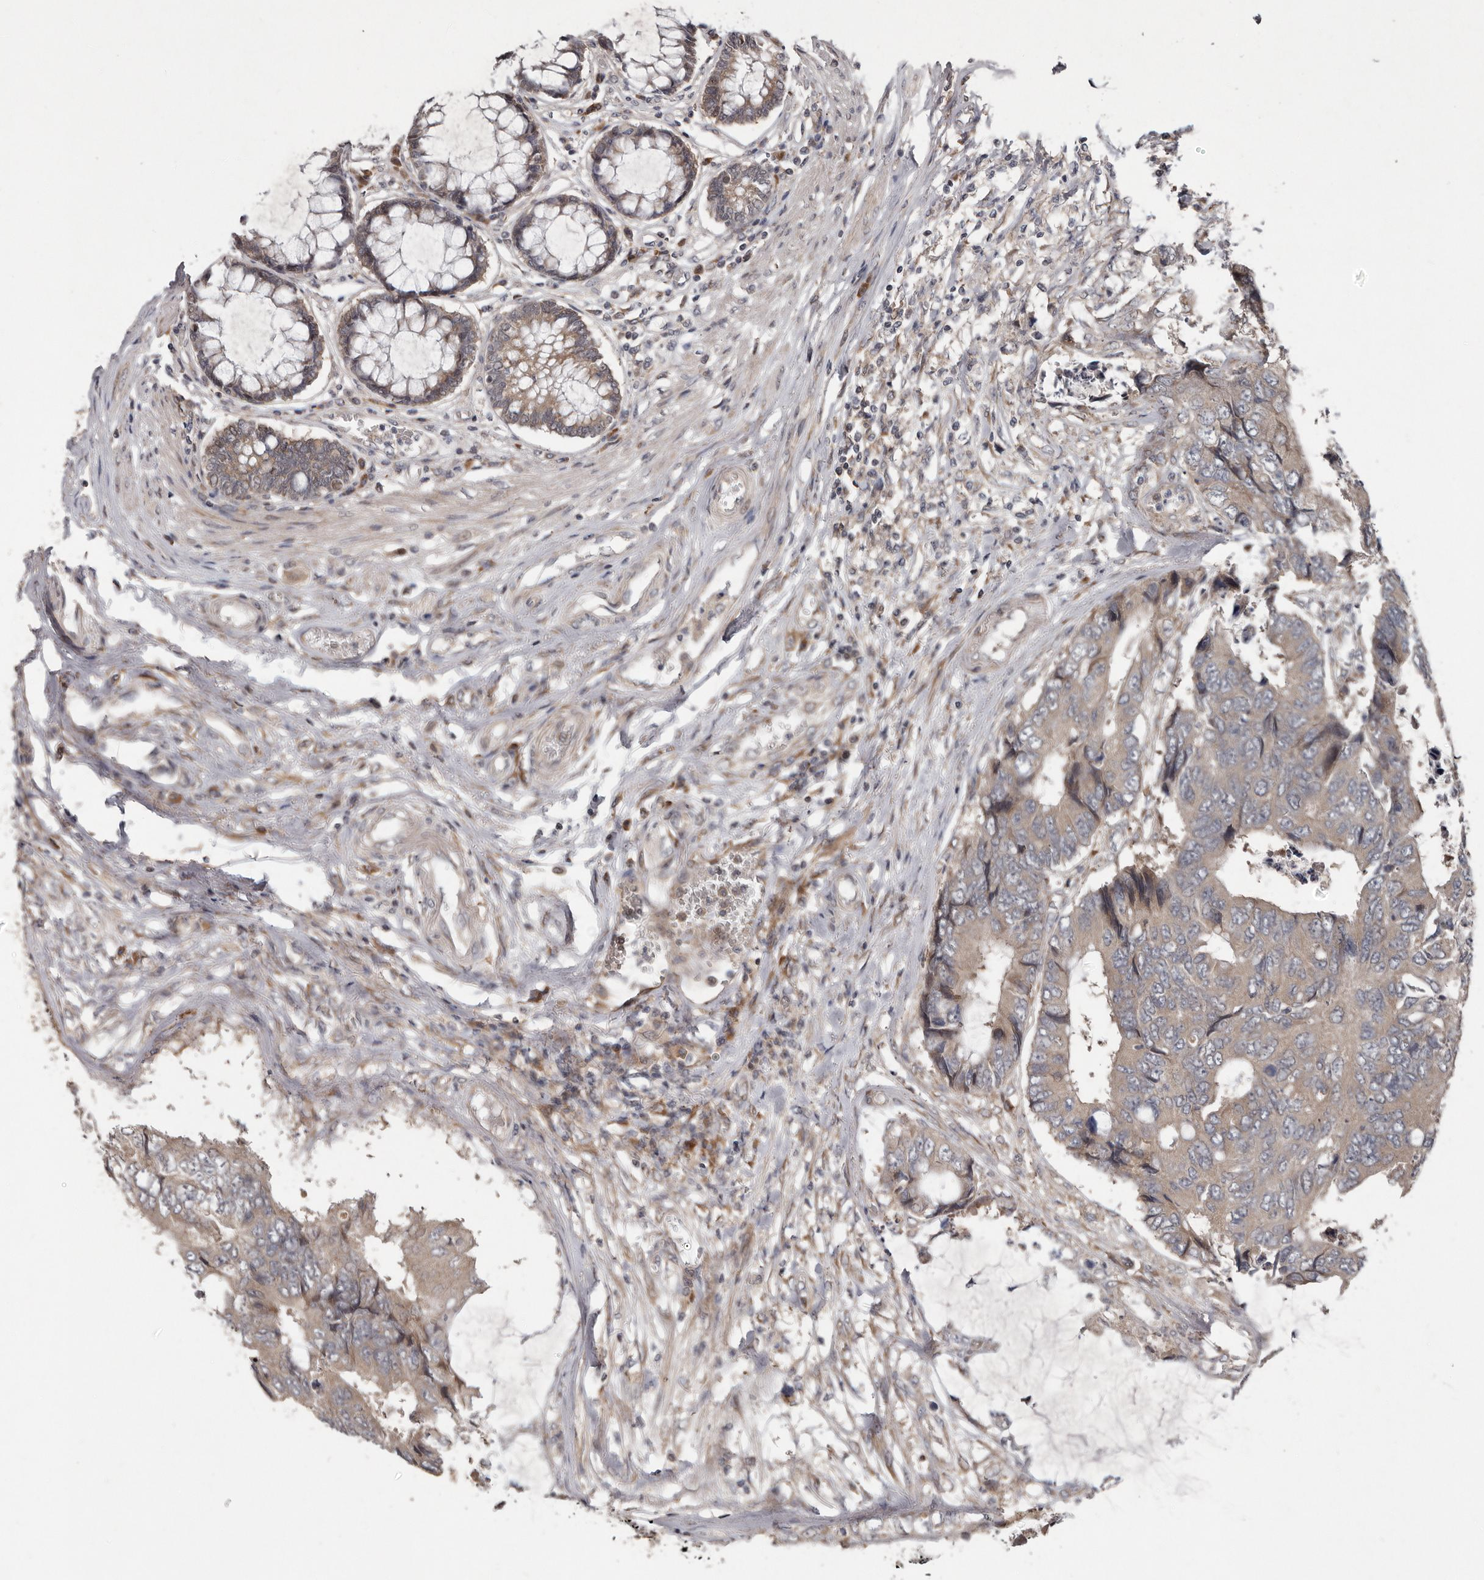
{"staining": {"intensity": "weak", "quantity": "<25%", "location": "cytoplasmic/membranous"}, "tissue": "colorectal cancer", "cell_type": "Tumor cells", "image_type": "cancer", "snomed": [{"axis": "morphology", "description": "Adenocarcinoma, NOS"}, {"axis": "topography", "description": "Rectum"}], "caption": "Colorectal adenocarcinoma was stained to show a protein in brown. There is no significant expression in tumor cells.", "gene": "CHML", "patient": {"sex": "male", "age": 84}}